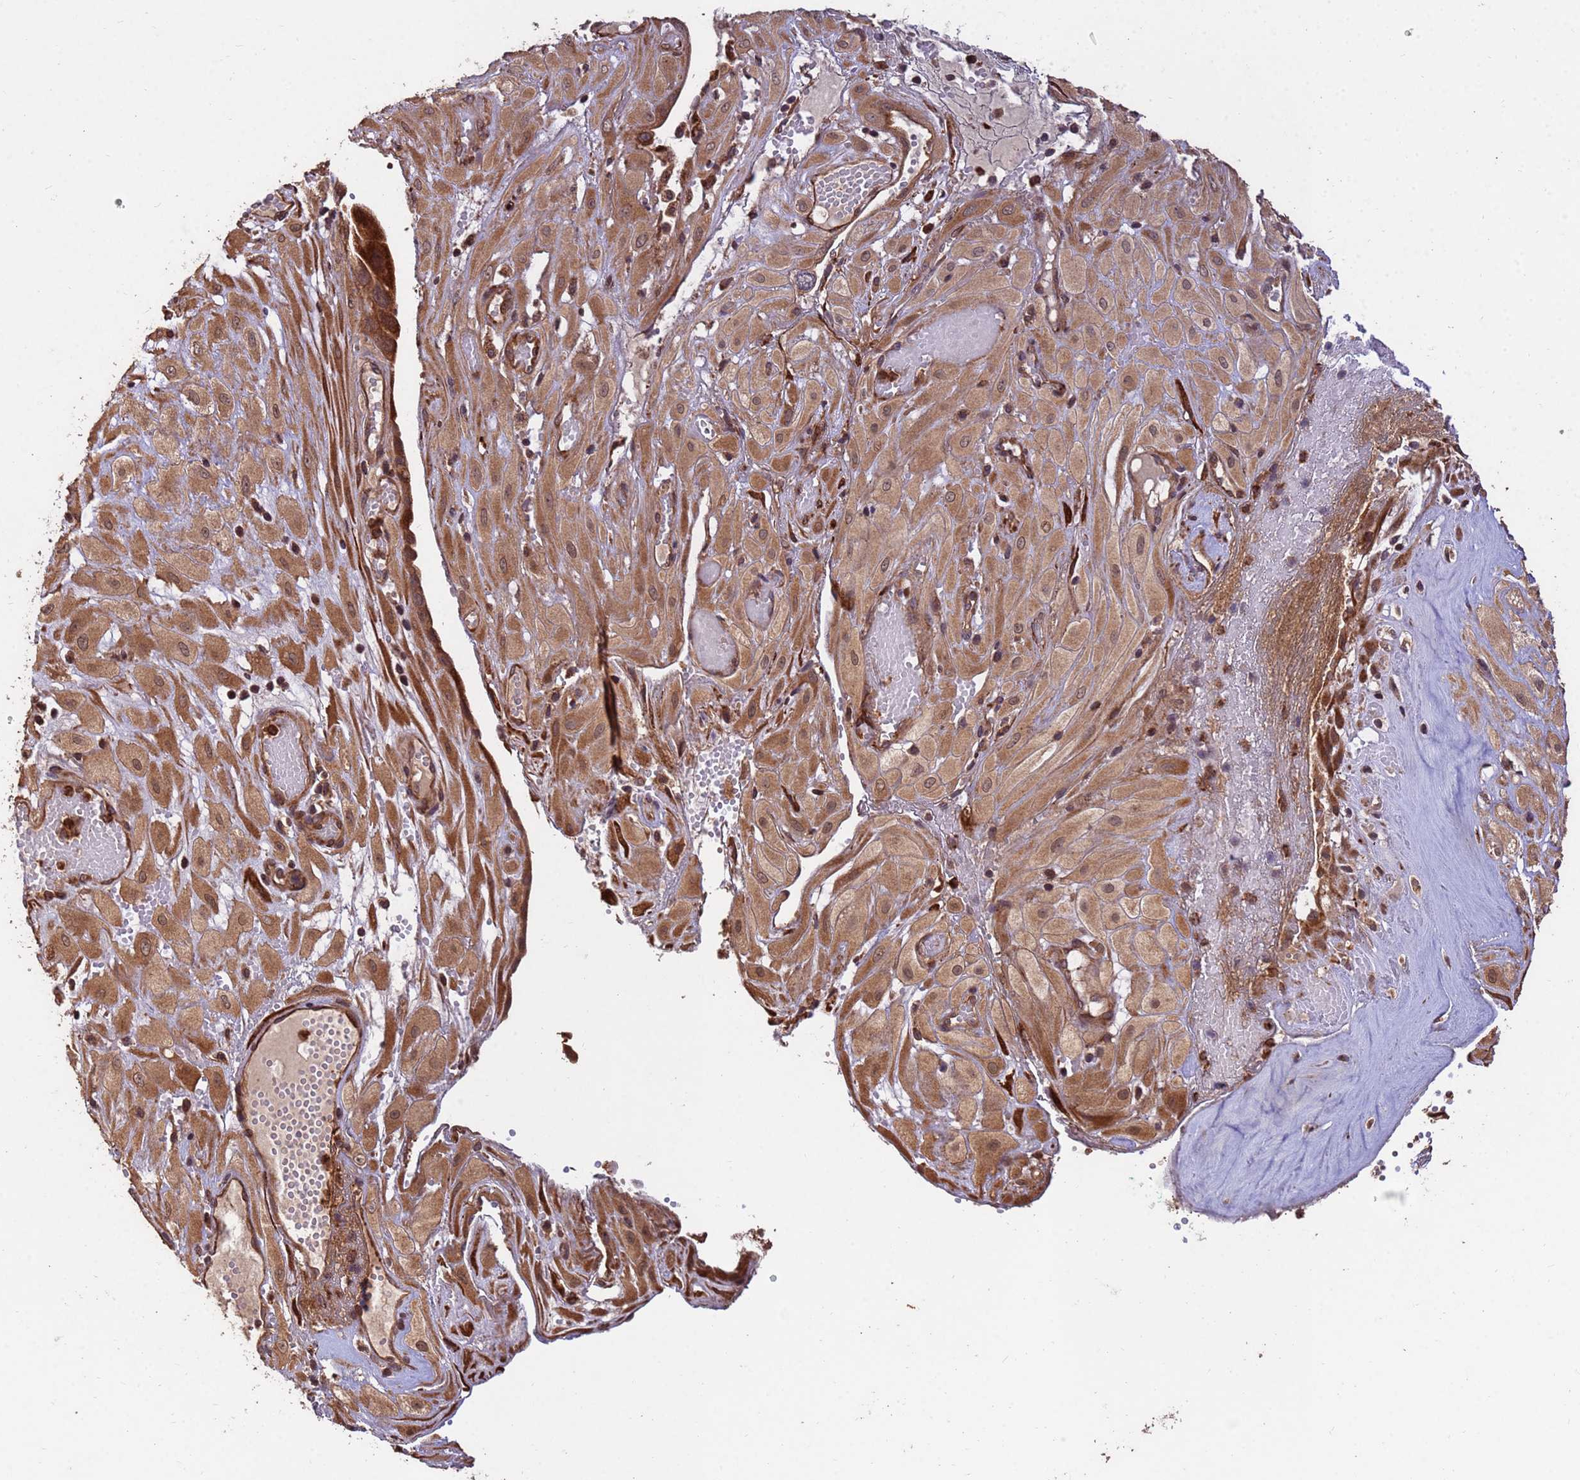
{"staining": {"intensity": "moderate", "quantity": ">75%", "location": "cytoplasmic/membranous,nuclear"}, "tissue": "cervical cancer", "cell_type": "Tumor cells", "image_type": "cancer", "snomed": [{"axis": "morphology", "description": "Squamous cell carcinoma, NOS"}, {"axis": "topography", "description": "Cervix"}], "caption": "Immunohistochemistry staining of squamous cell carcinoma (cervical), which demonstrates medium levels of moderate cytoplasmic/membranous and nuclear staining in about >75% of tumor cells indicating moderate cytoplasmic/membranous and nuclear protein expression. The staining was performed using DAB (3,3'-diaminobenzidine) (brown) for protein detection and nuclei were counterstained in hematoxylin (blue).", "gene": "ZNF619", "patient": {"sex": "female", "age": 36}}